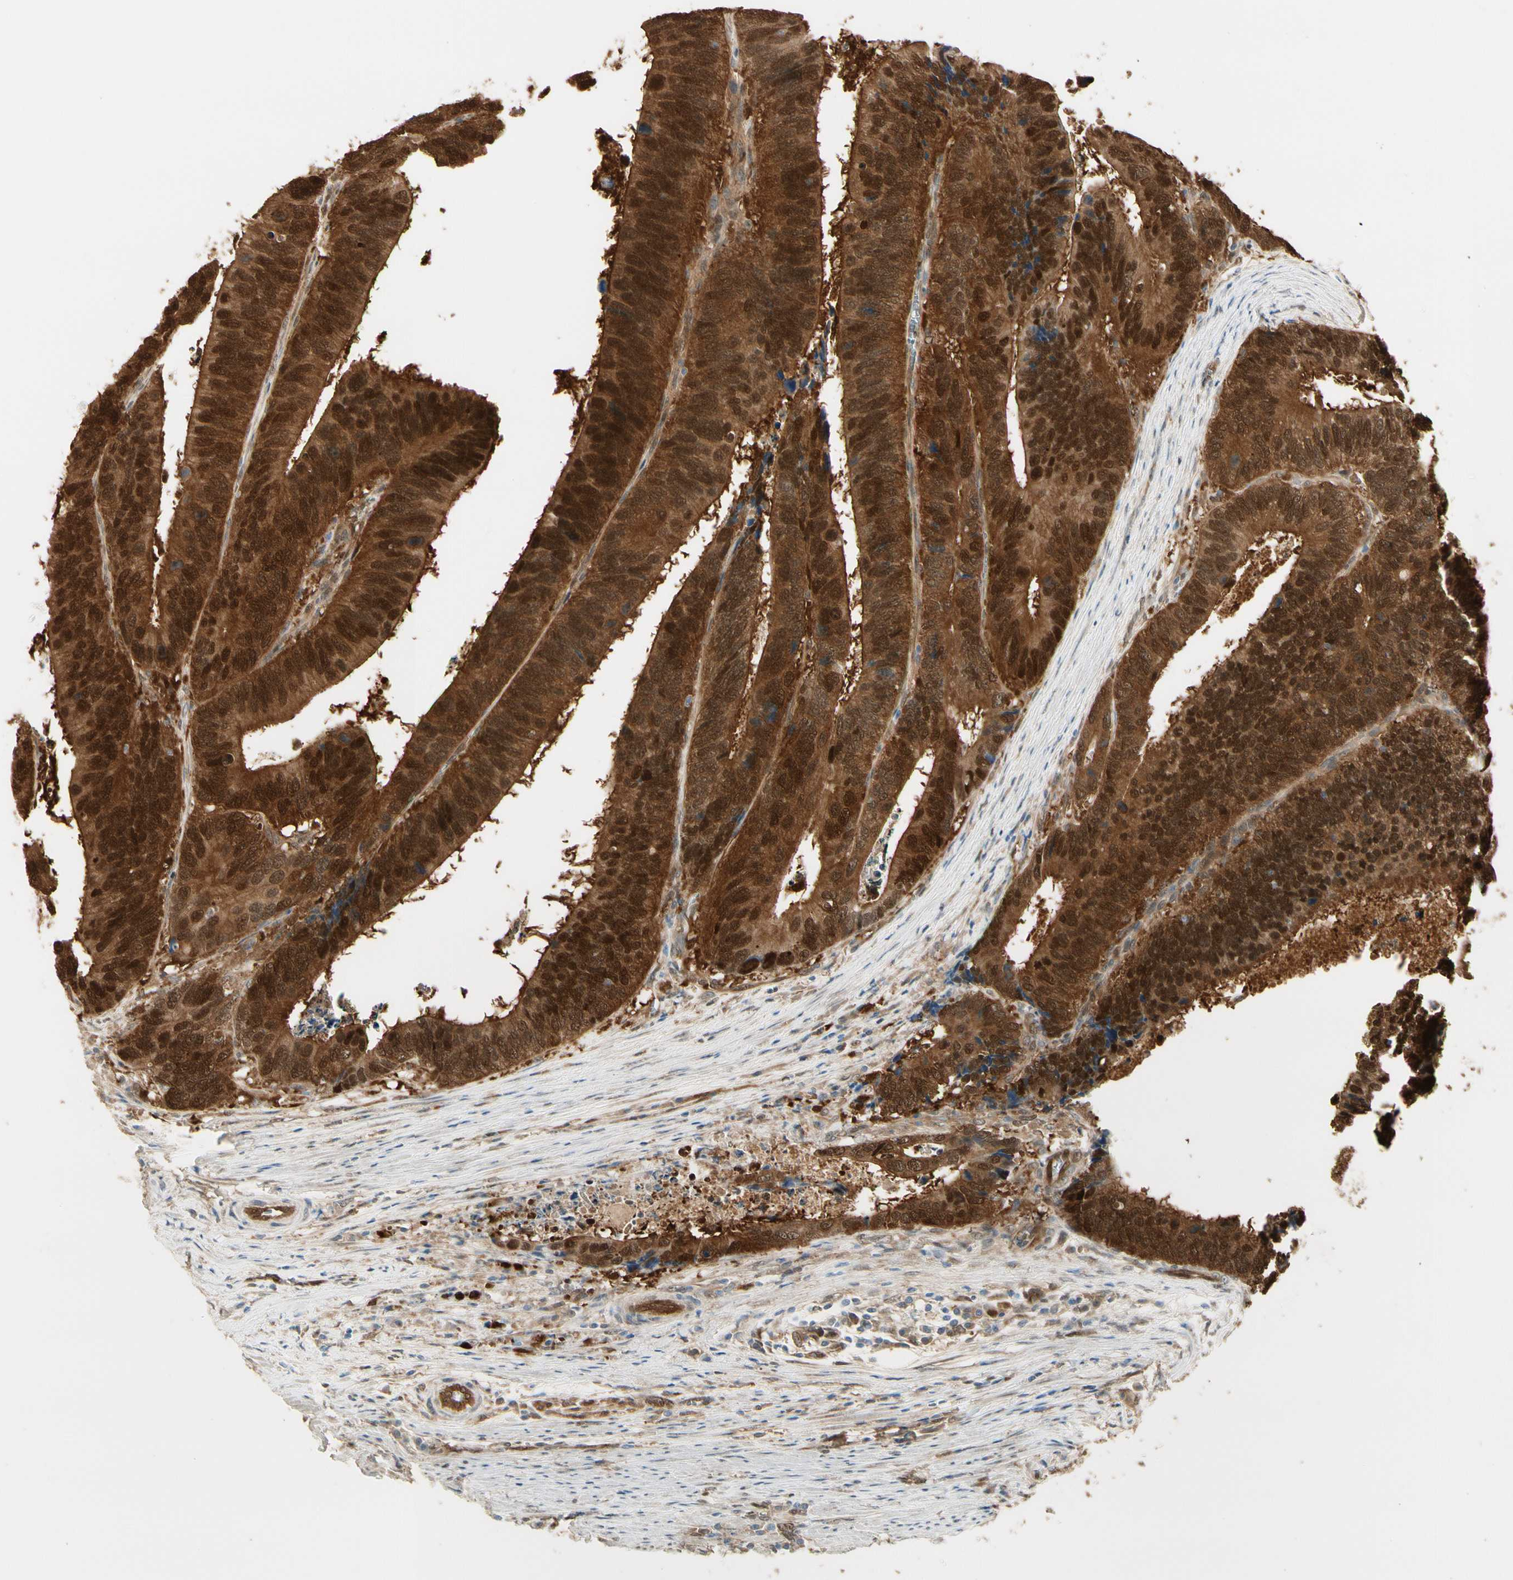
{"staining": {"intensity": "strong", "quantity": ">75%", "location": "cytoplasmic/membranous,nuclear"}, "tissue": "colorectal cancer", "cell_type": "Tumor cells", "image_type": "cancer", "snomed": [{"axis": "morphology", "description": "Adenocarcinoma, NOS"}, {"axis": "topography", "description": "Colon"}], "caption": "IHC of colorectal cancer reveals high levels of strong cytoplasmic/membranous and nuclear positivity in approximately >75% of tumor cells.", "gene": "SERPINB6", "patient": {"sex": "male", "age": 72}}